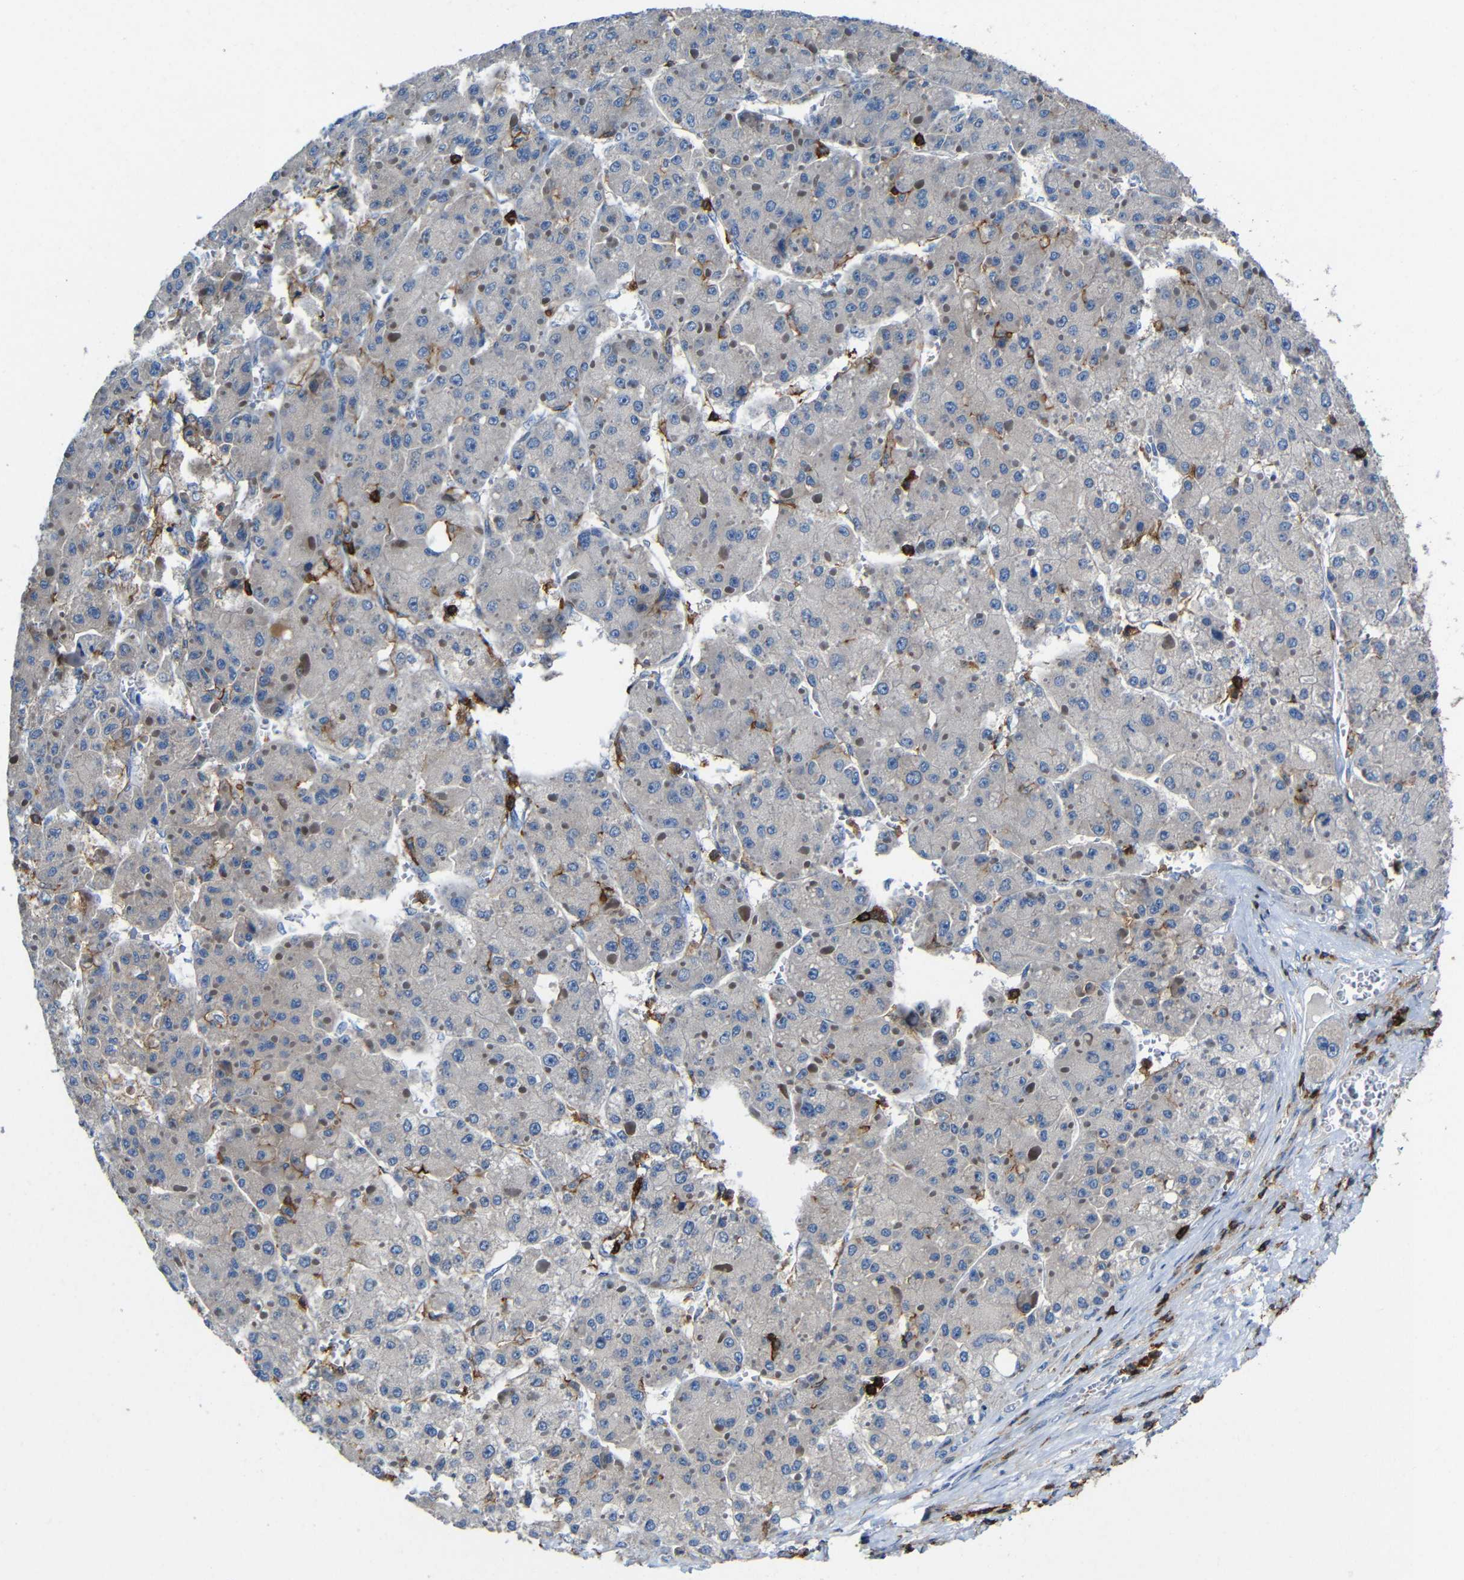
{"staining": {"intensity": "weak", "quantity": "<25%", "location": "cytoplasmic/membranous"}, "tissue": "liver cancer", "cell_type": "Tumor cells", "image_type": "cancer", "snomed": [{"axis": "morphology", "description": "Carcinoma, Hepatocellular, NOS"}, {"axis": "topography", "description": "Liver"}], "caption": "DAB immunohistochemical staining of human liver hepatocellular carcinoma reveals no significant staining in tumor cells. (Immunohistochemistry (ihc), brightfield microscopy, high magnification).", "gene": "P2RY12", "patient": {"sex": "female", "age": 73}}